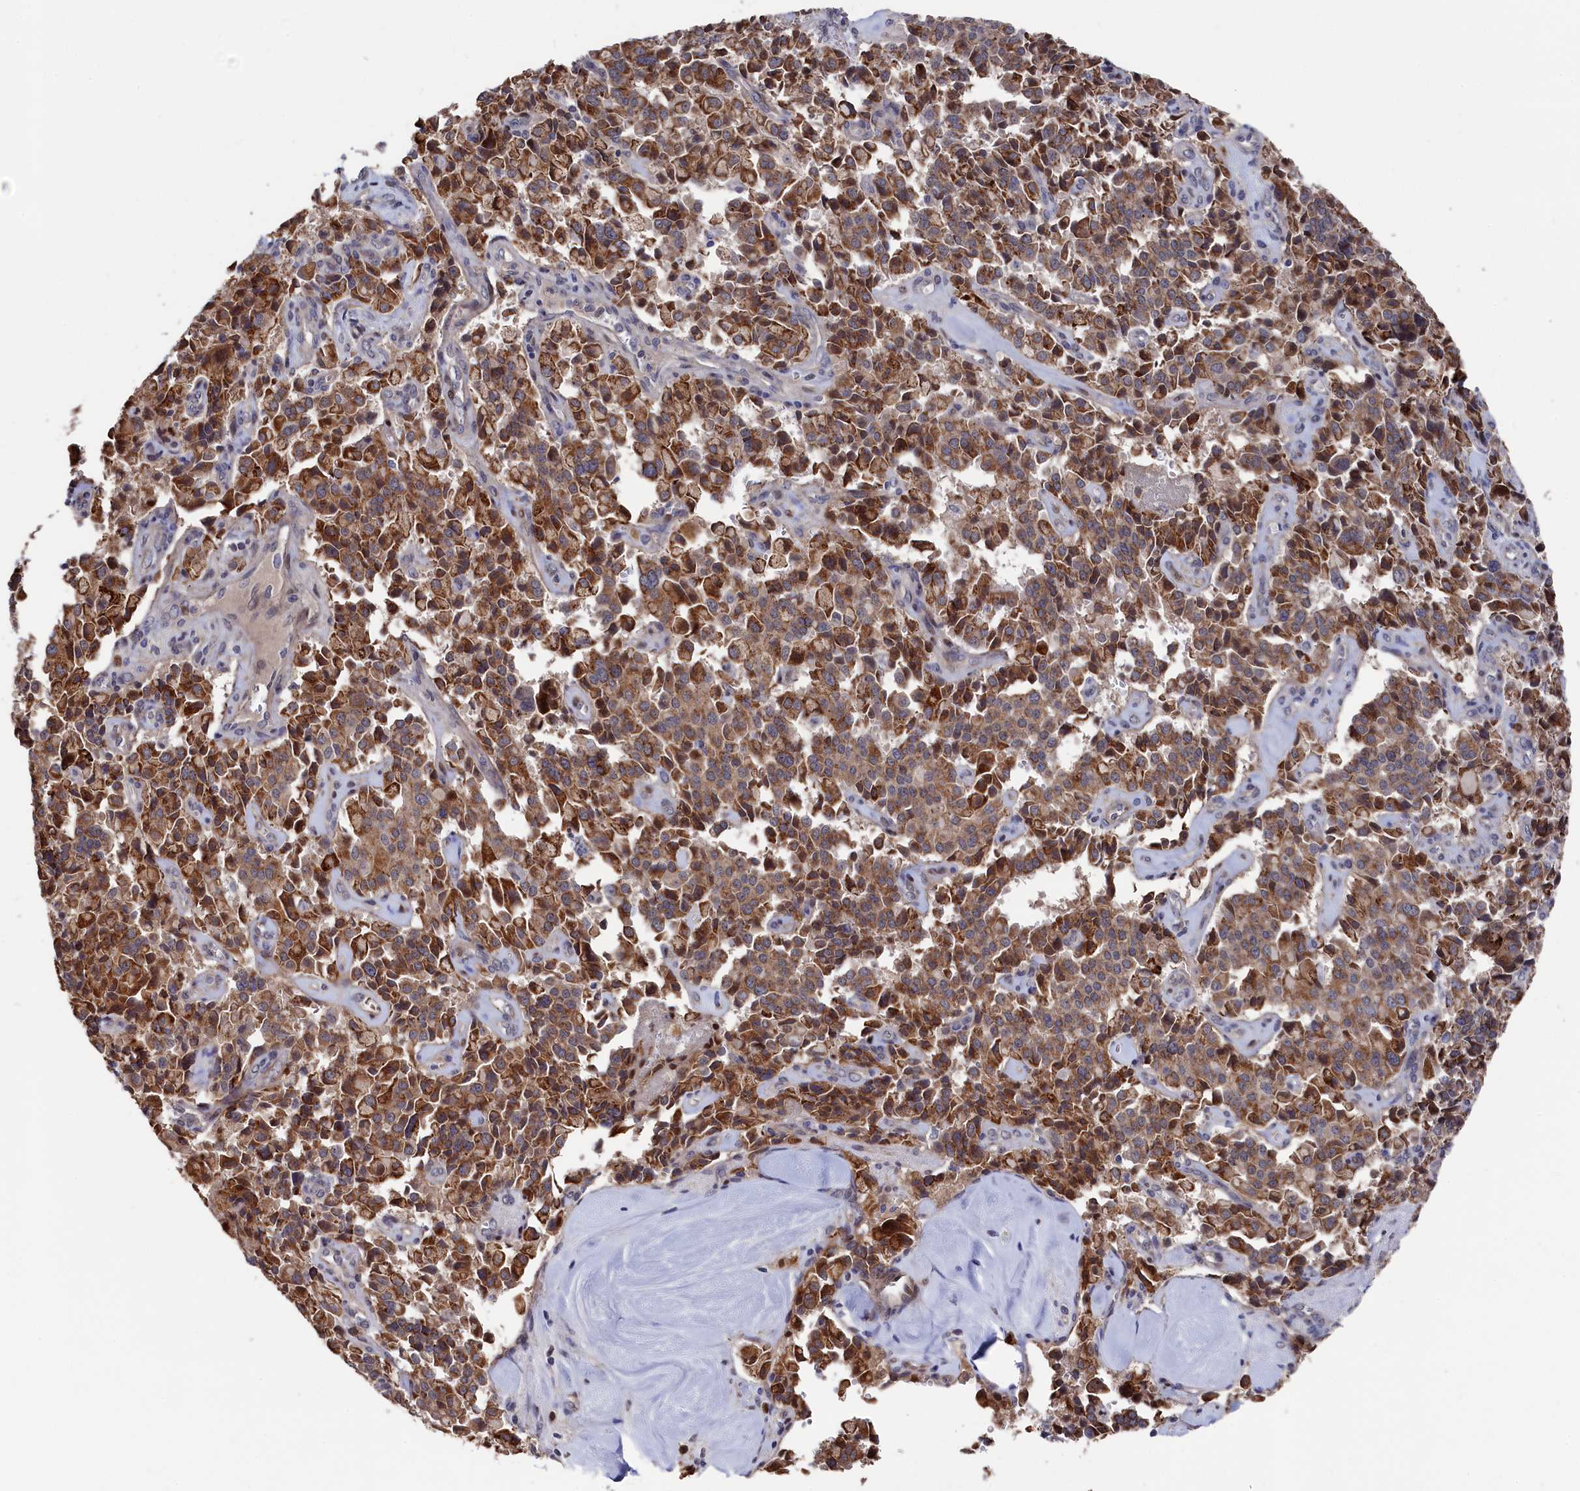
{"staining": {"intensity": "strong", "quantity": ">75%", "location": "cytoplasmic/membranous"}, "tissue": "pancreatic cancer", "cell_type": "Tumor cells", "image_type": "cancer", "snomed": [{"axis": "morphology", "description": "Adenocarcinoma, NOS"}, {"axis": "topography", "description": "Pancreas"}], "caption": "The image exhibits a brown stain indicating the presence of a protein in the cytoplasmic/membranous of tumor cells in pancreatic adenocarcinoma.", "gene": "ZNF891", "patient": {"sex": "male", "age": 65}}